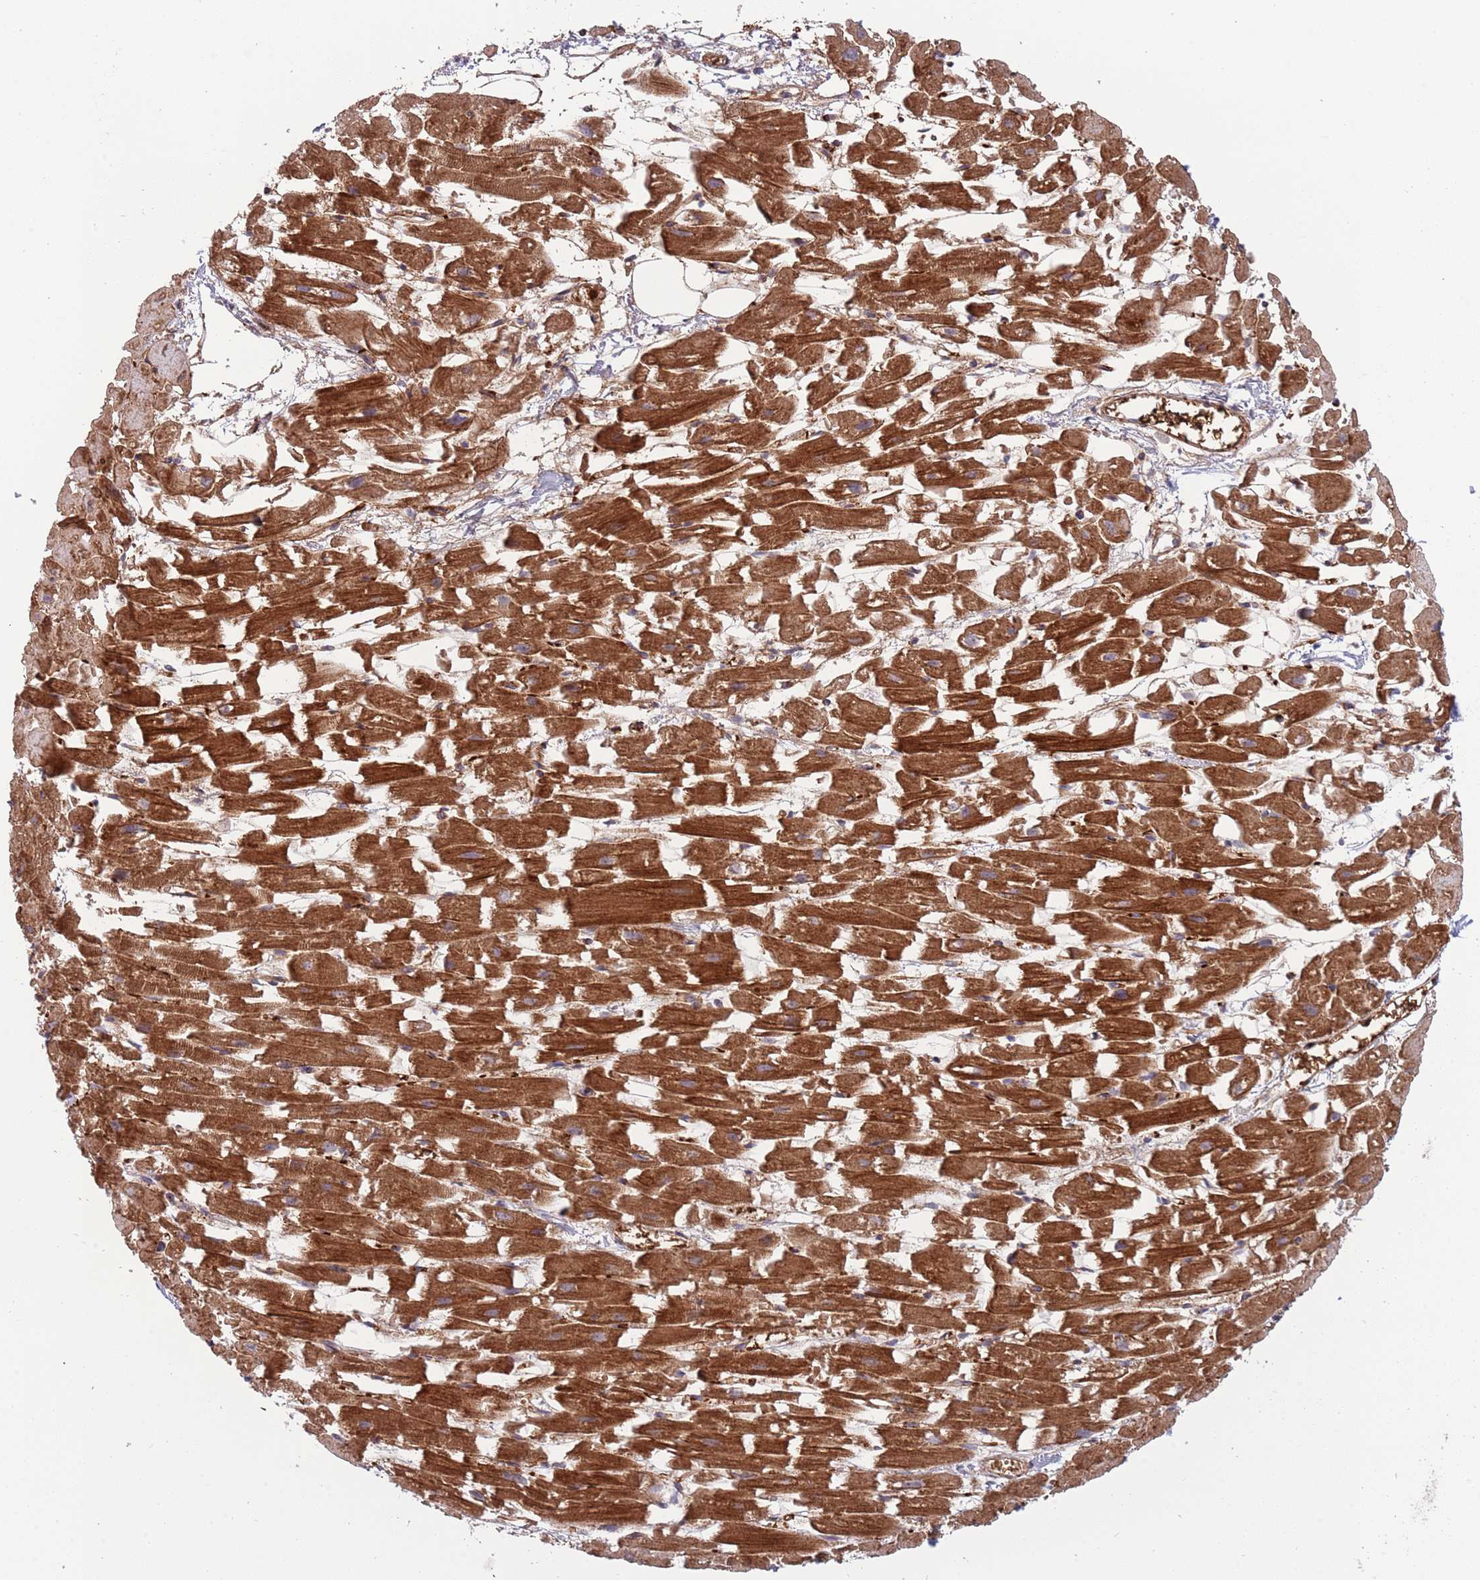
{"staining": {"intensity": "strong", "quantity": ">75%", "location": "cytoplasmic/membranous"}, "tissue": "heart muscle", "cell_type": "Cardiomyocytes", "image_type": "normal", "snomed": [{"axis": "morphology", "description": "Normal tissue, NOS"}, {"axis": "topography", "description": "Heart"}], "caption": "Immunohistochemistry (IHC) (DAB) staining of unremarkable heart muscle shows strong cytoplasmic/membranous protein expression in approximately >75% of cardiomyocytes. (DAB IHC, brown staining for protein, blue staining for nuclei).", "gene": "NT5DC4", "patient": {"sex": "female", "age": 64}}